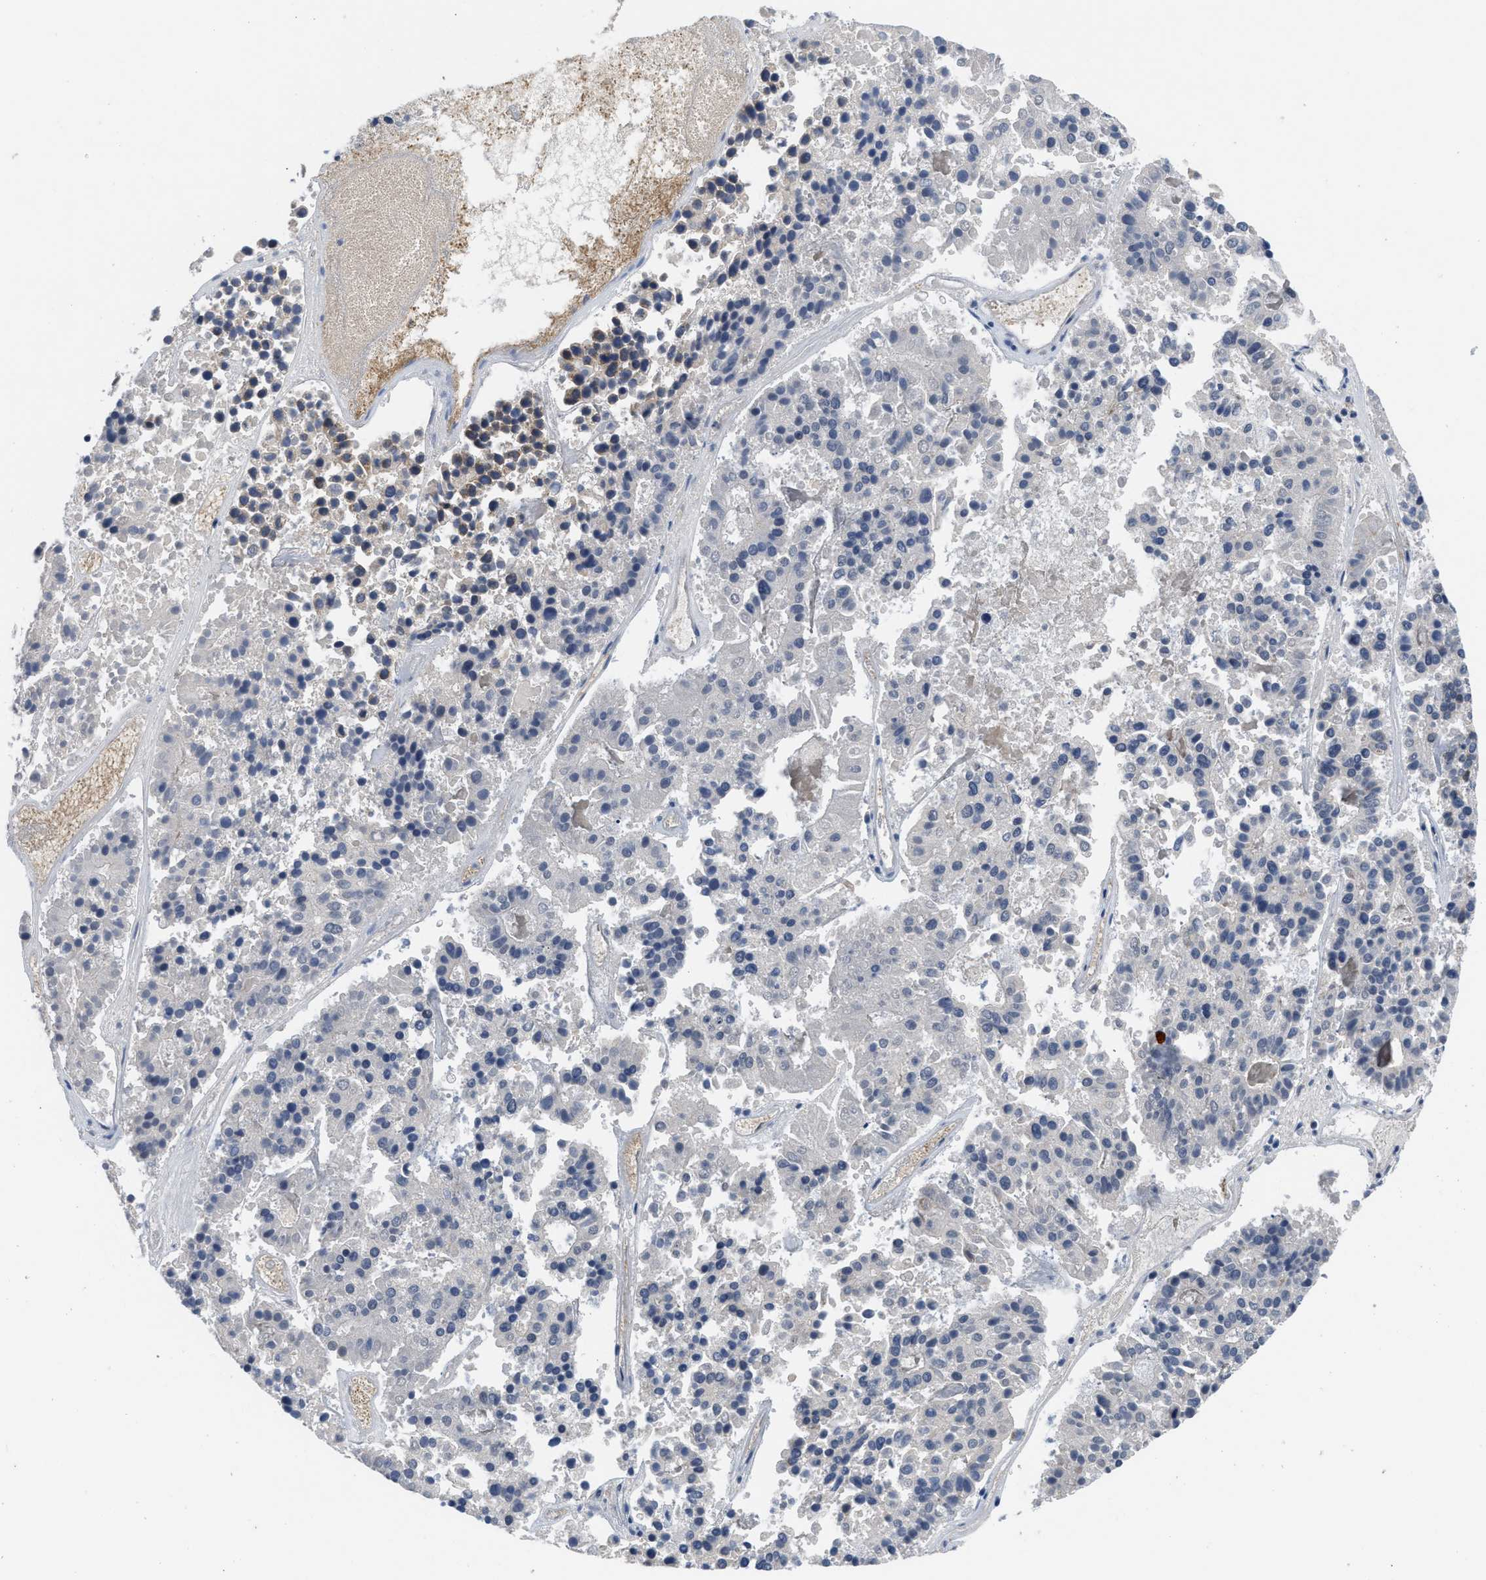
{"staining": {"intensity": "negative", "quantity": "none", "location": "none"}, "tissue": "pancreatic cancer", "cell_type": "Tumor cells", "image_type": "cancer", "snomed": [{"axis": "morphology", "description": "Adenocarcinoma, NOS"}, {"axis": "topography", "description": "Pancreas"}], "caption": "Tumor cells are negative for protein expression in human pancreatic adenocarcinoma.", "gene": "EOGT", "patient": {"sex": "male", "age": 50}}